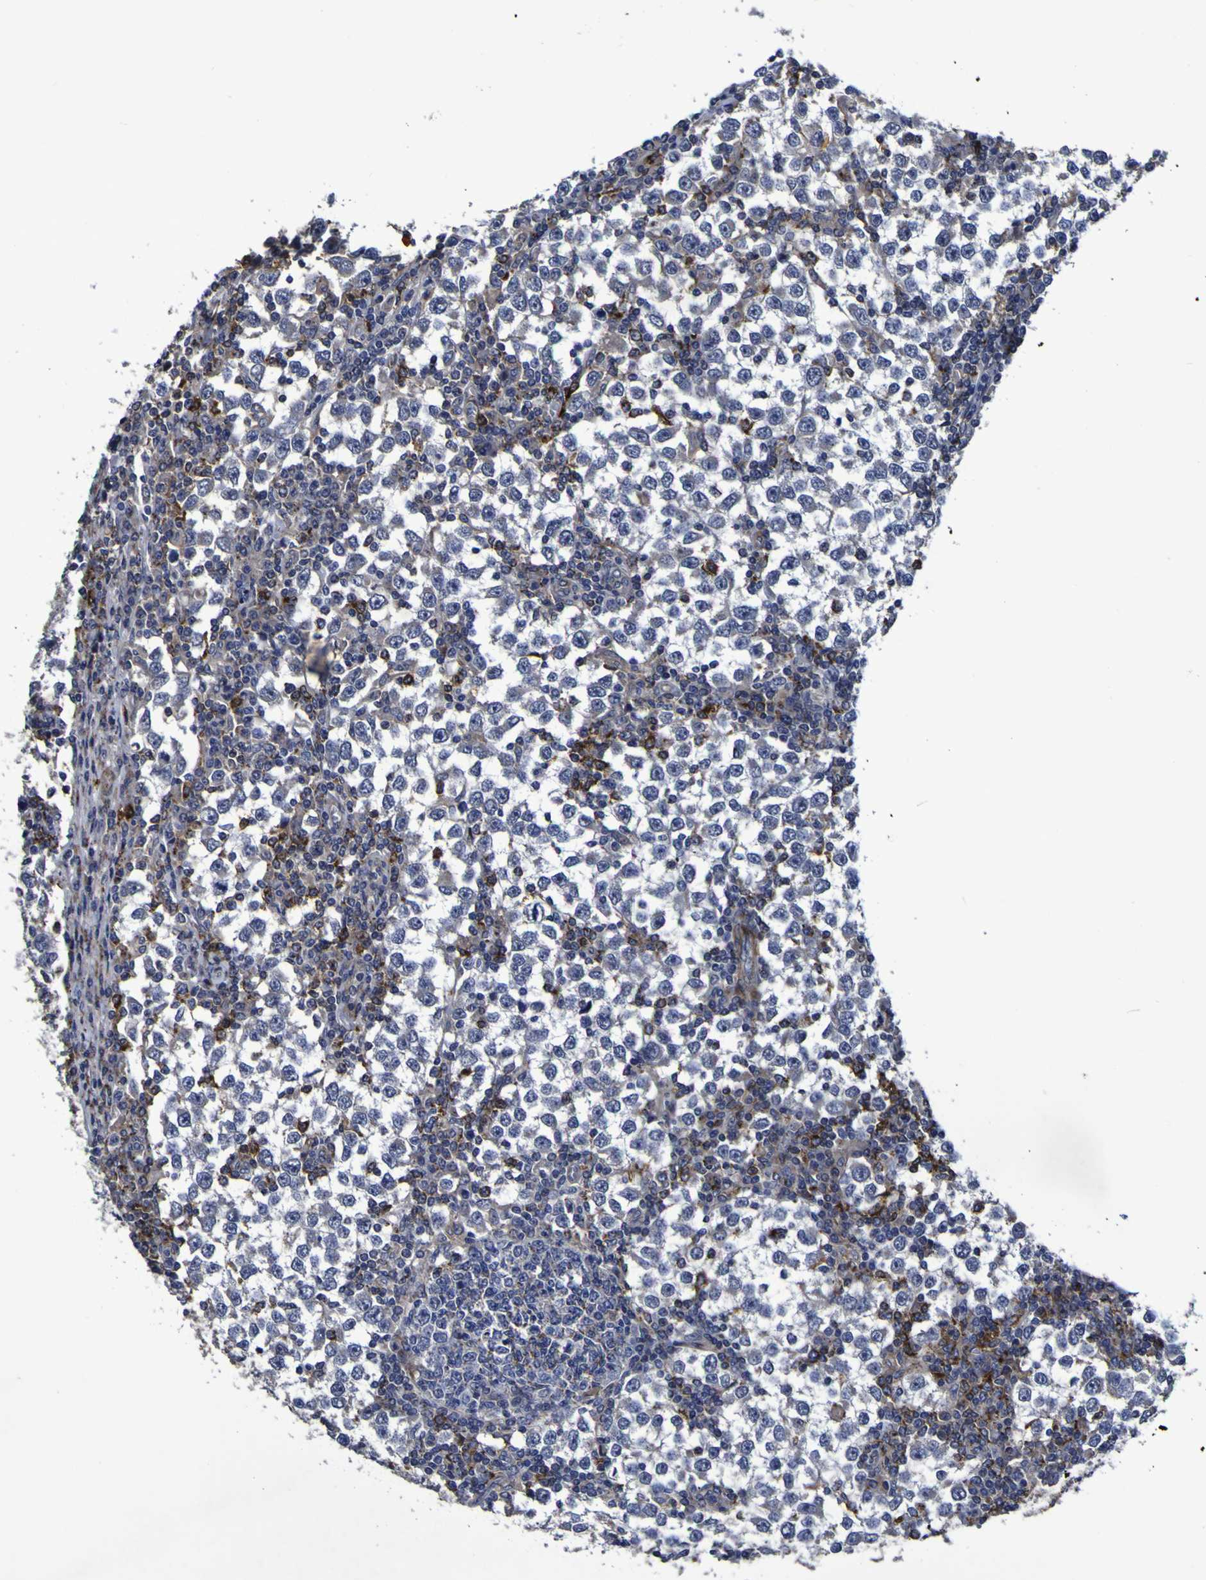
{"staining": {"intensity": "negative", "quantity": "none", "location": "none"}, "tissue": "testis cancer", "cell_type": "Tumor cells", "image_type": "cancer", "snomed": [{"axis": "morphology", "description": "Seminoma, NOS"}, {"axis": "topography", "description": "Testis"}], "caption": "The histopathology image demonstrates no staining of tumor cells in testis cancer. (DAB IHC with hematoxylin counter stain).", "gene": "MGLL", "patient": {"sex": "male", "age": 65}}